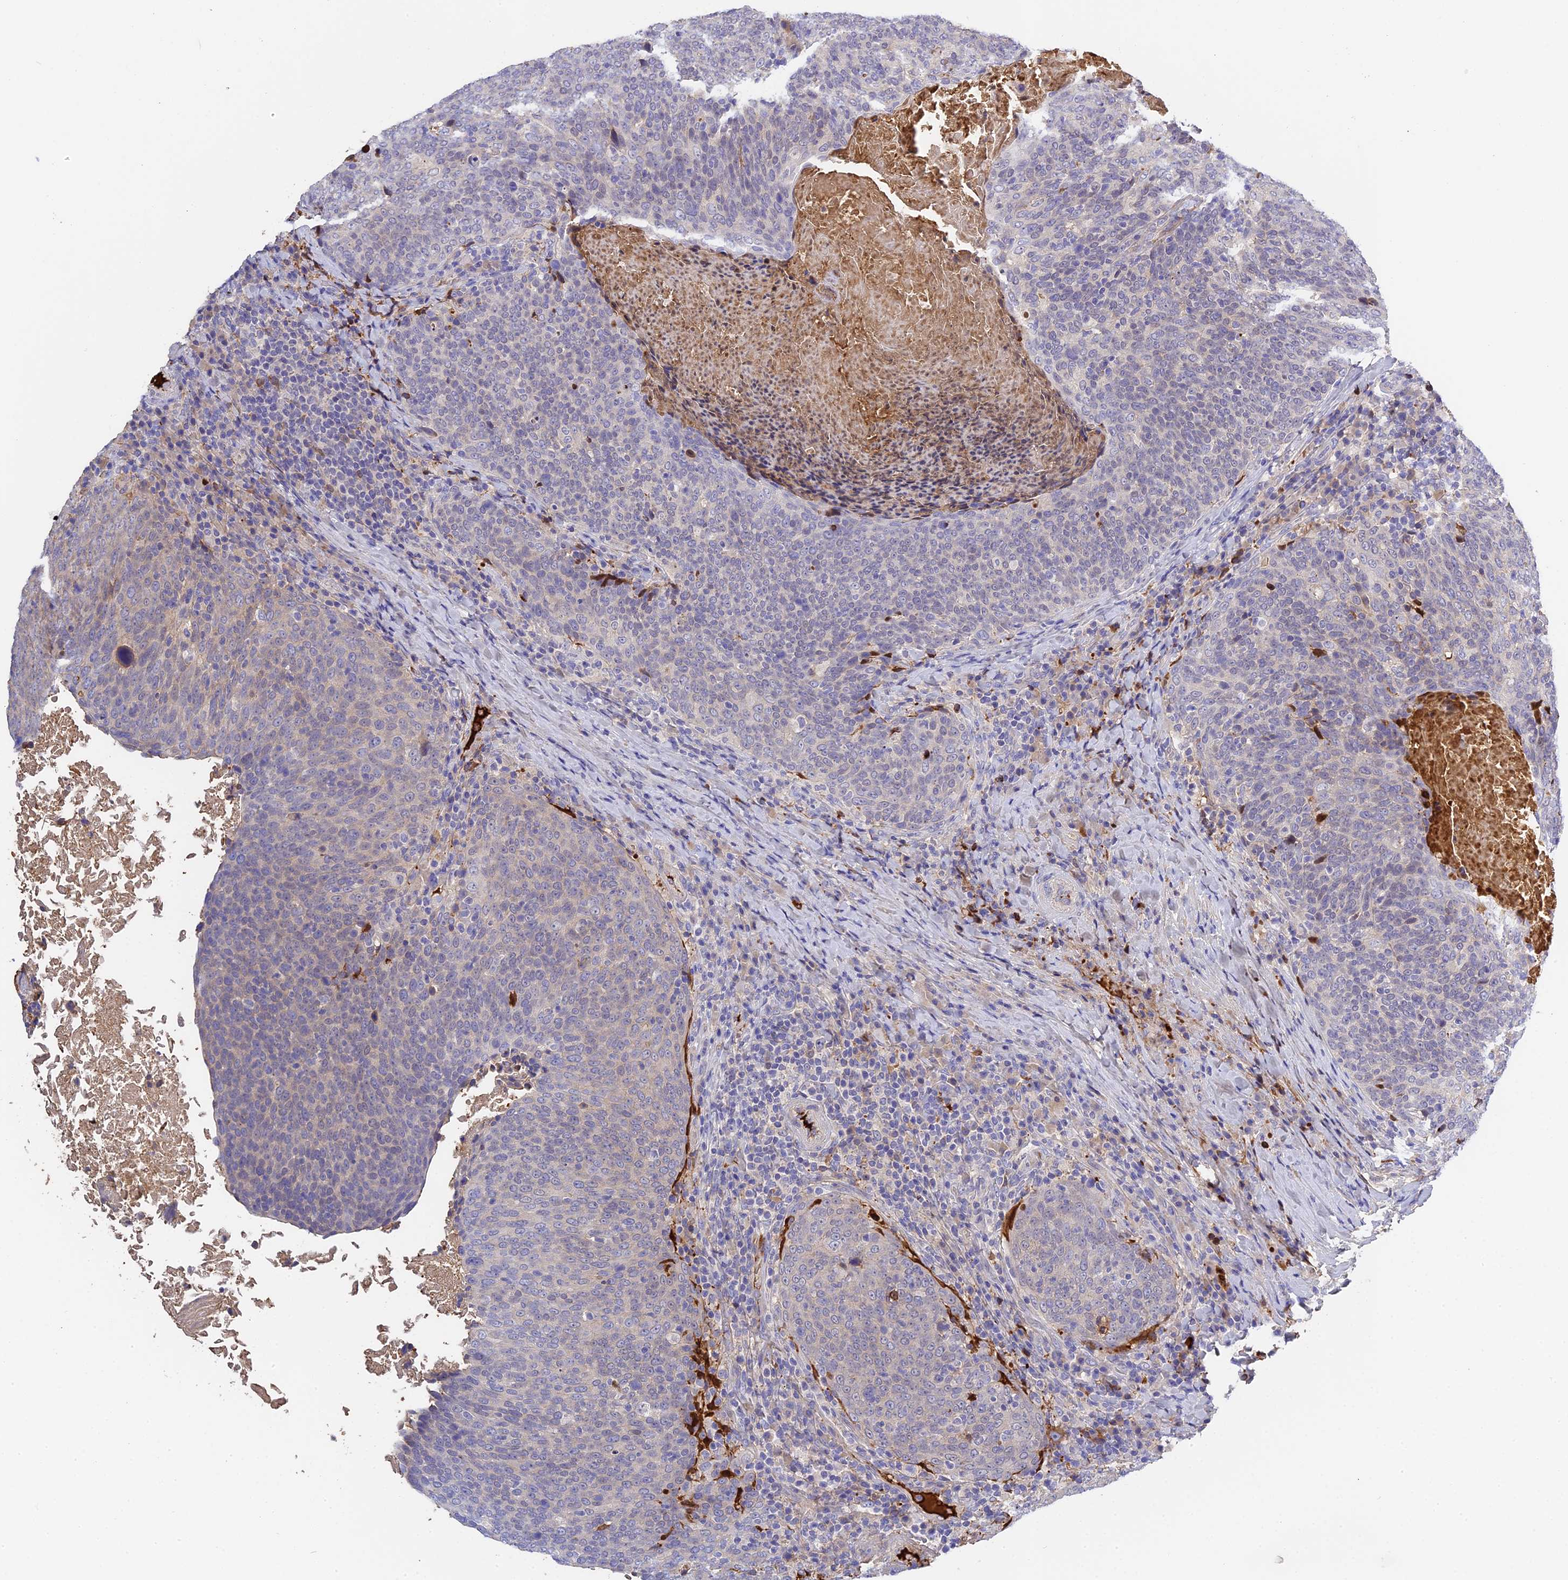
{"staining": {"intensity": "negative", "quantity": "none", "location": "none"}, "tissue": "head and neck cancer", "cell_type": "Tumor cells", "image_type": "cancer", "snomed": [{"axis": "morphology", "description": "Squamous cell carcinoma, NOS"}, {"axis": "morphology", "description": "Squamous cell carcinoma, metastatic, NOS"}, {"axis": "topography", "description": "Lymph node"}, {"axis": "topography", "description": "Head-Neck"}], "caption": "High power microscopy micrograph of an IHC photomicrograph of head and neck cancer, revealing no significant staining in tumor cells. The staining is performed using DAB brown chromogen with nuclei counter-stained in using hematoxylin.", "gene": "PZP", "patient": {"sex": "male", "age": 62}}